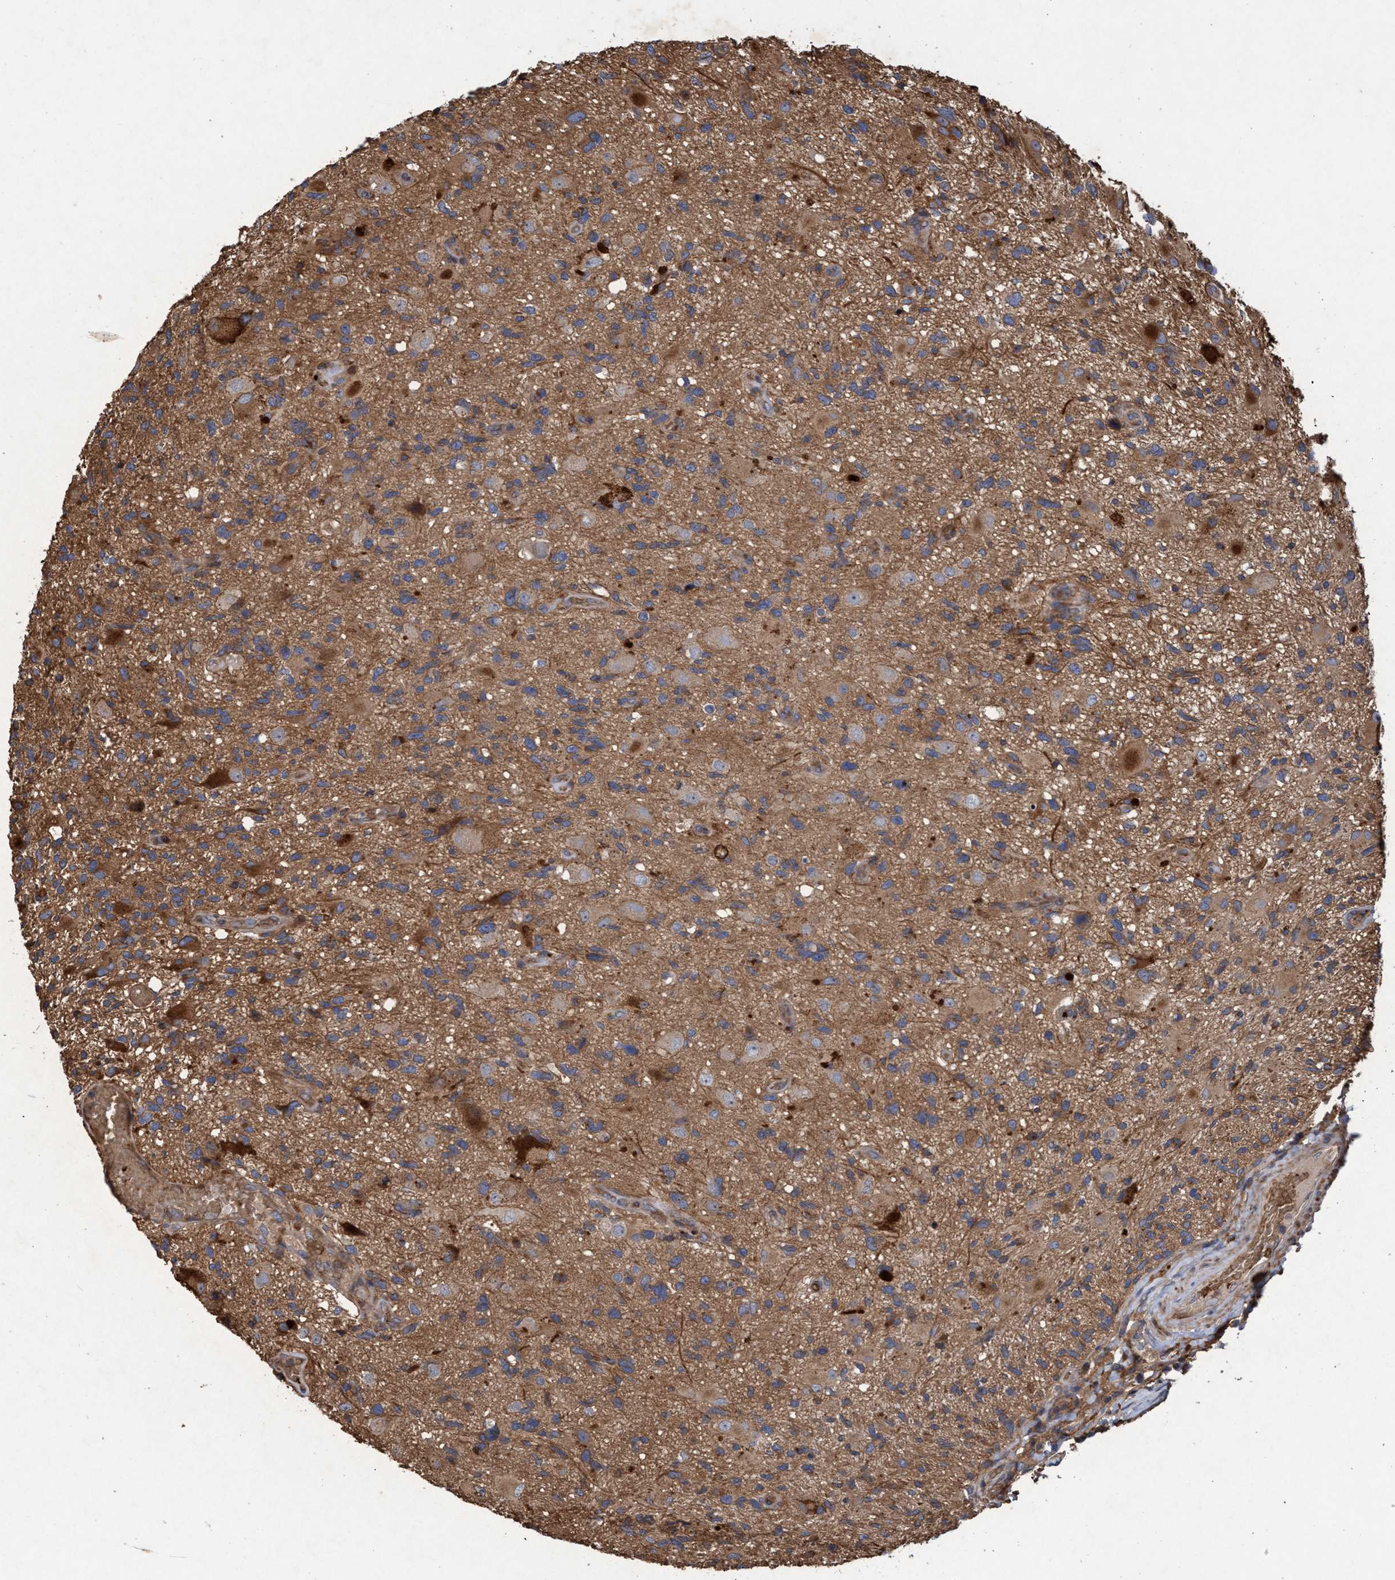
{"staining": {"intensity": "moderate", "quantity": ">75%", "location": "cytoplasmic/membranous"}, "tissue": "glioma", "cell_type": "Tumor cells", "image_type": "cancer", "snomed": [{"axis": "morphology", "description": "Glioma, malignant, High grade"}, {"axis": "topography", "description": "Brain"}], "caption": "Human glioma stained with a brown dye exhibits moderate cytoplasmic/membranous positive expression in about >75% of tumor cells.", "gene": "CHMP6", "patient": {"sex": "male", "age": 33}}